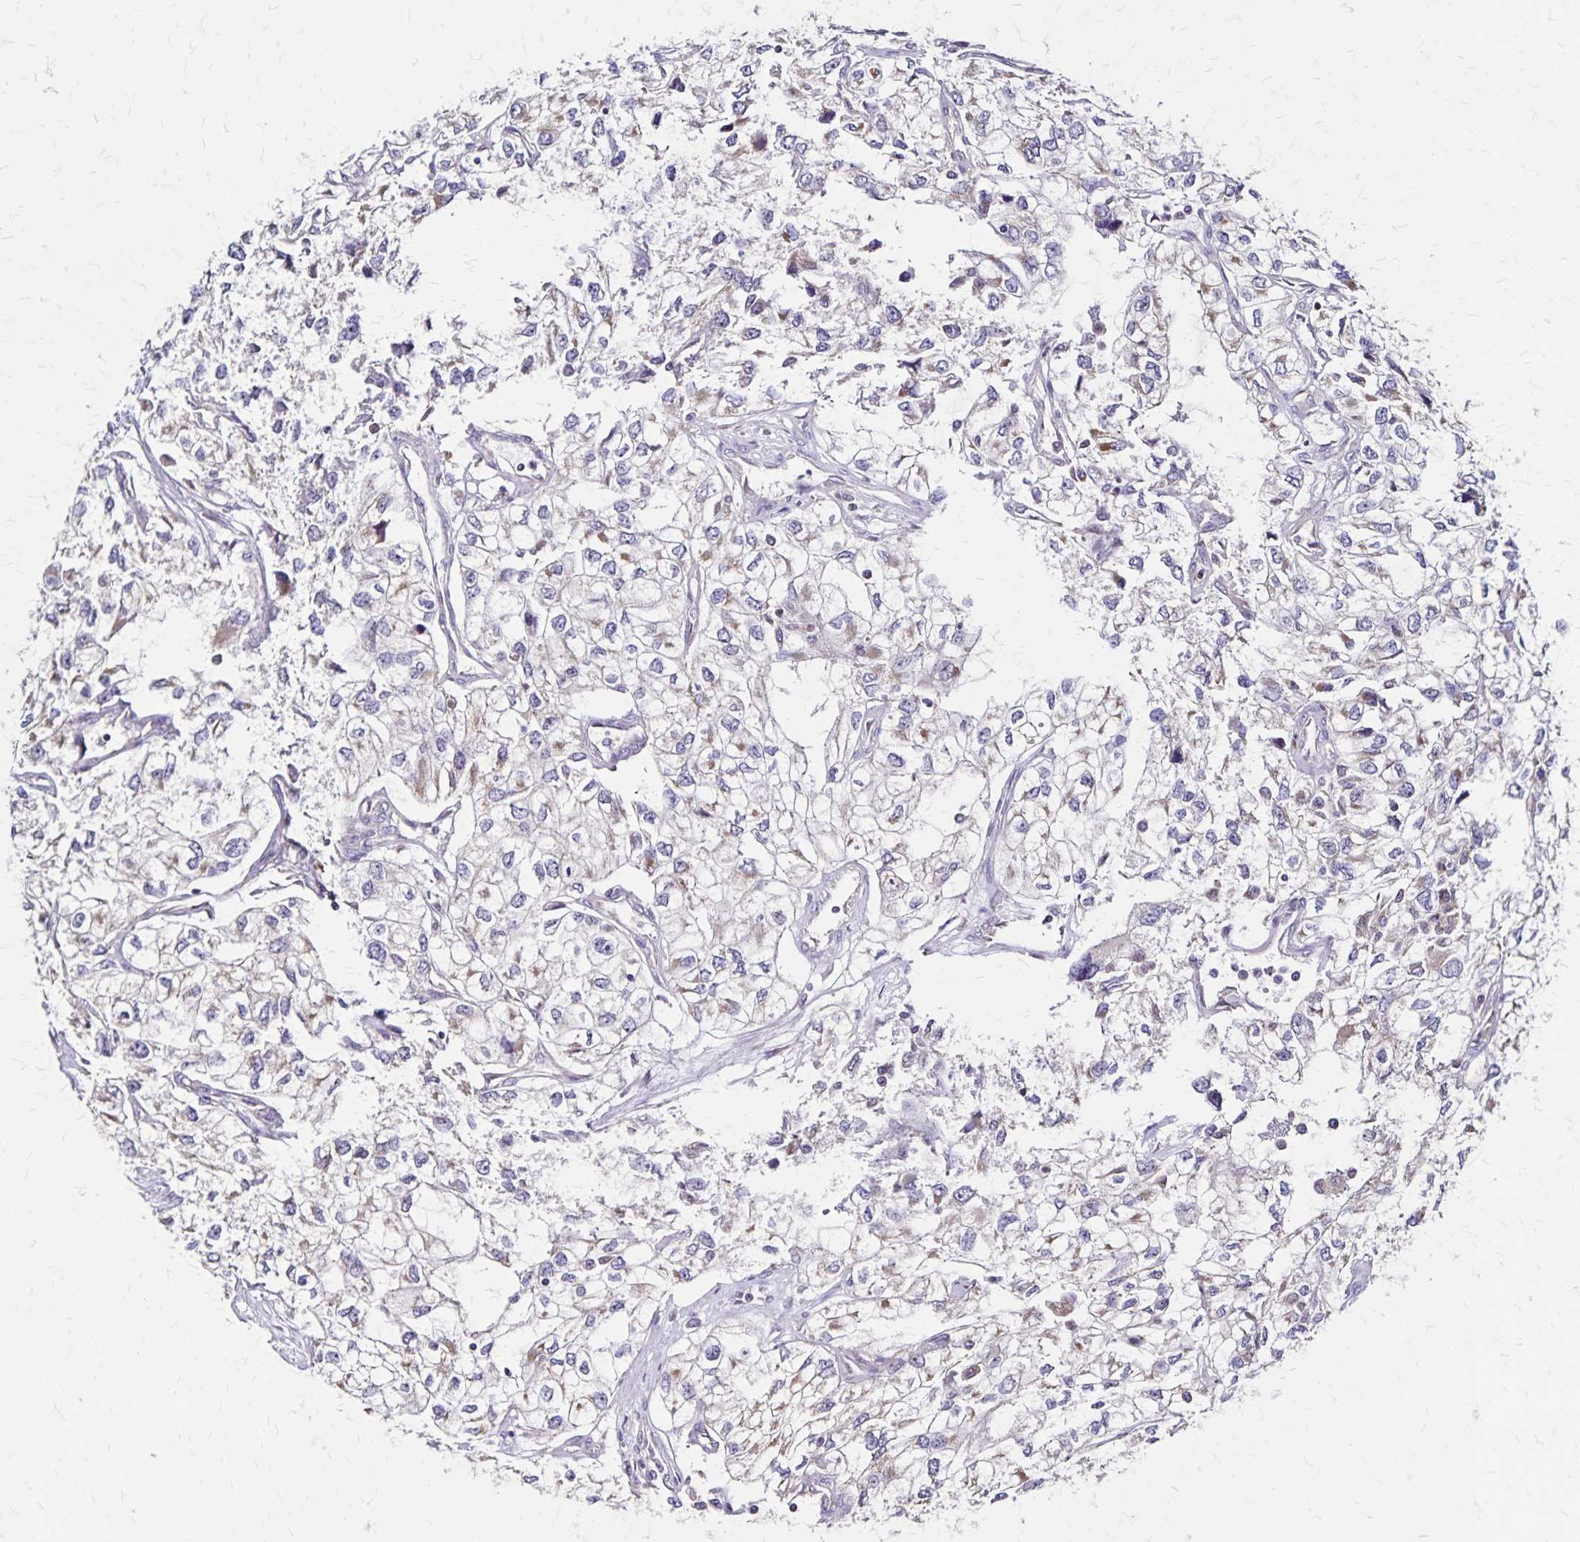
{"staining": {"intensity": "weak", "quantity": "<25%", "location": "cytoplasmic/membranous"}, "tissue": "renal cancer", "cell_type": "Tumor cells", "image_type": "cancer", "snomed": [{"axis": "morphology", "description": "Adenocarcinoma, NOS"}, {"axis": "topography", "description": "Kidney"}], "caption": "Immunohistochemistry of renal cancer displays no staining in tumor cells.", "gene": "NFS1", "patient": {"sex": "female", "age": 59}}